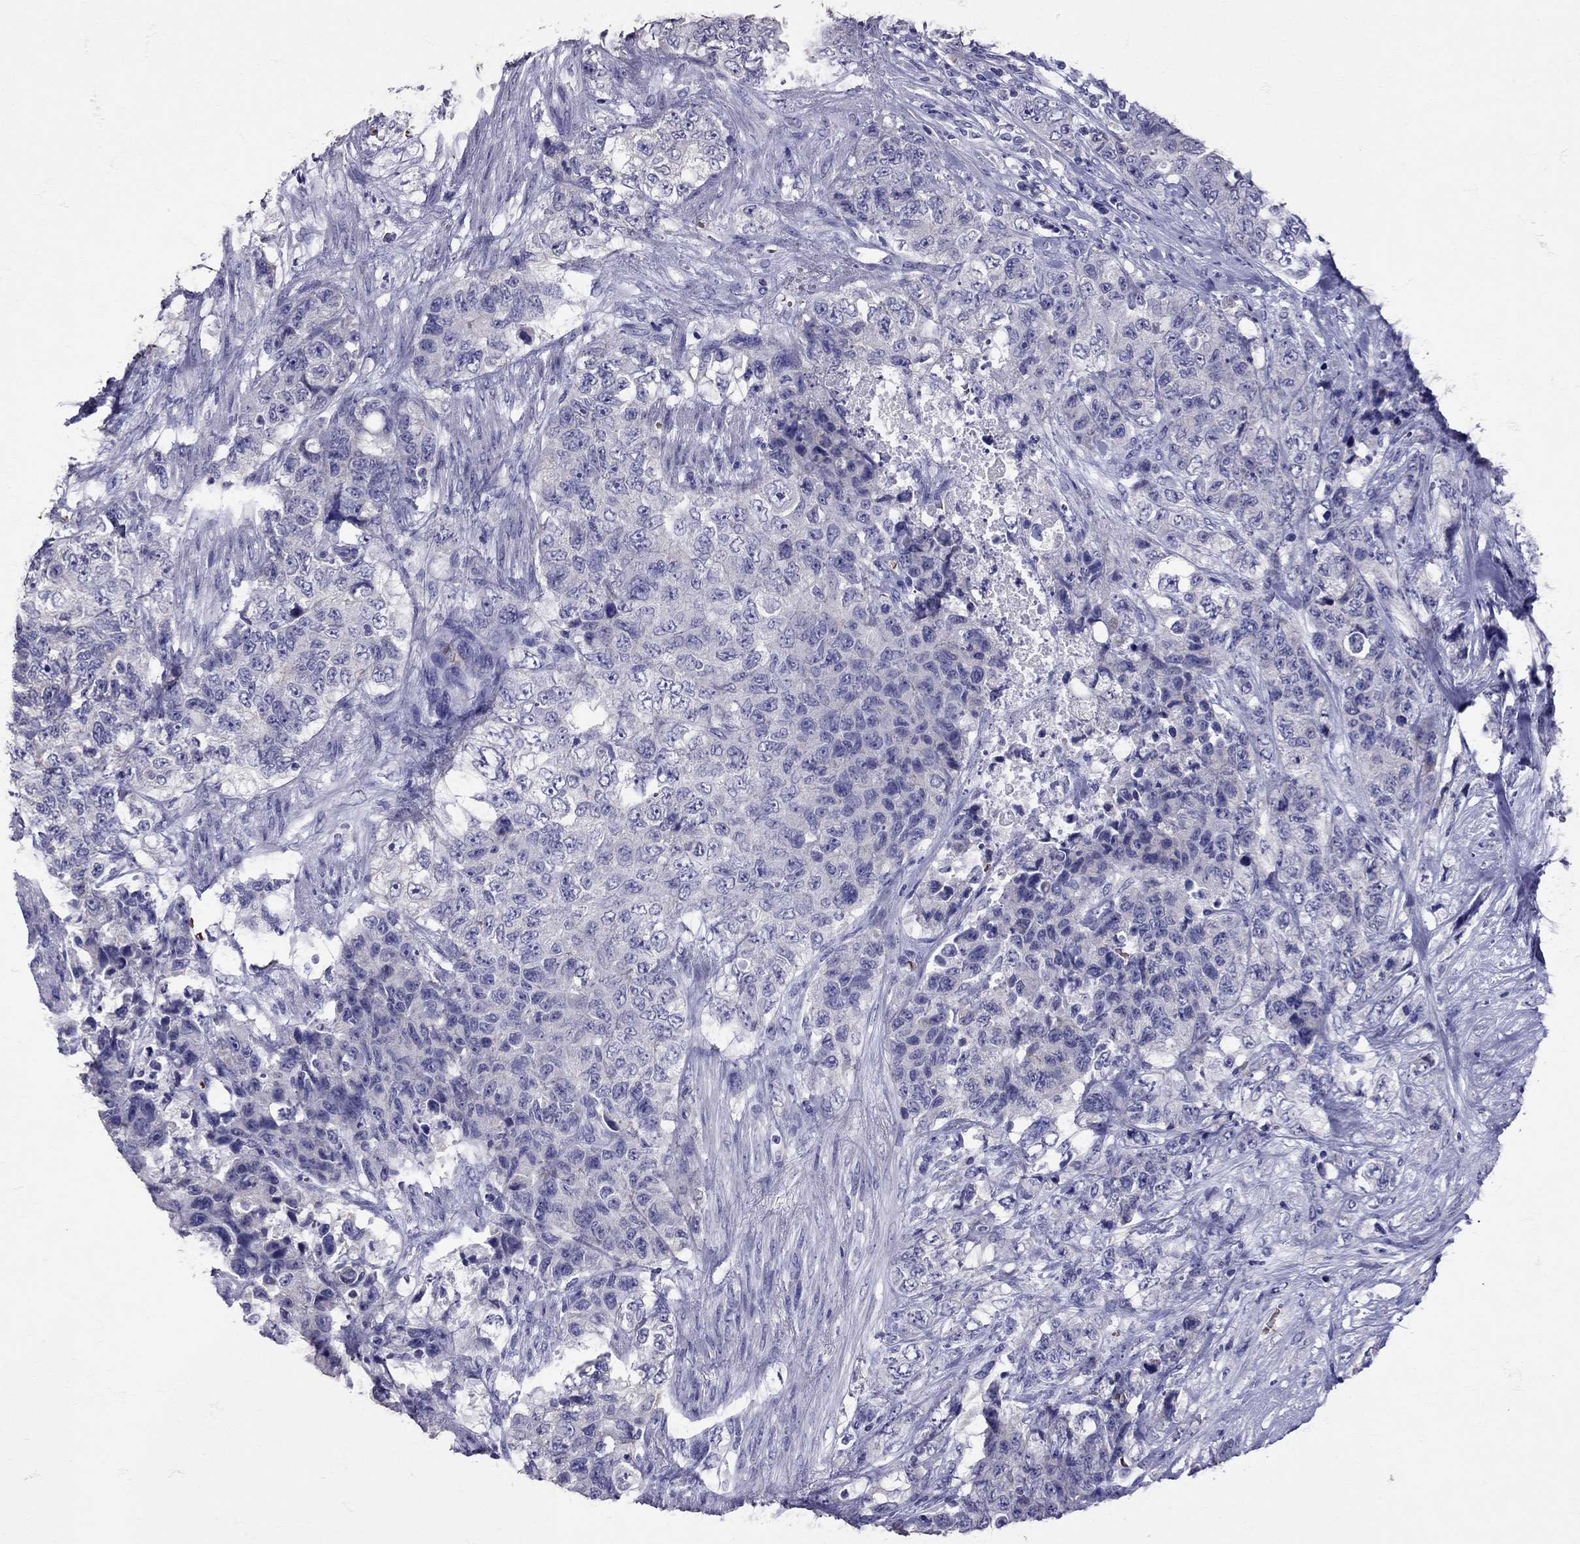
{"staining": {"intensity": "negative", "quantity": "none", "location": "none"}, "tissue": "urothelial cancer", "cell_type": "Tumor cells", "image_type": "cancer", "snomed": [{"axis": "morphology", "description": "Urothelial carcinoma, High grade"}, {"axis": "topography", "description": "Urinary bladder"}], "caption": "Histopathology image shows no significant protein positivity in tumor cells of urothelial carcinoma (high-grade).", "gene": "TBR1", "patient": {"sex": "female", "age": 78}}